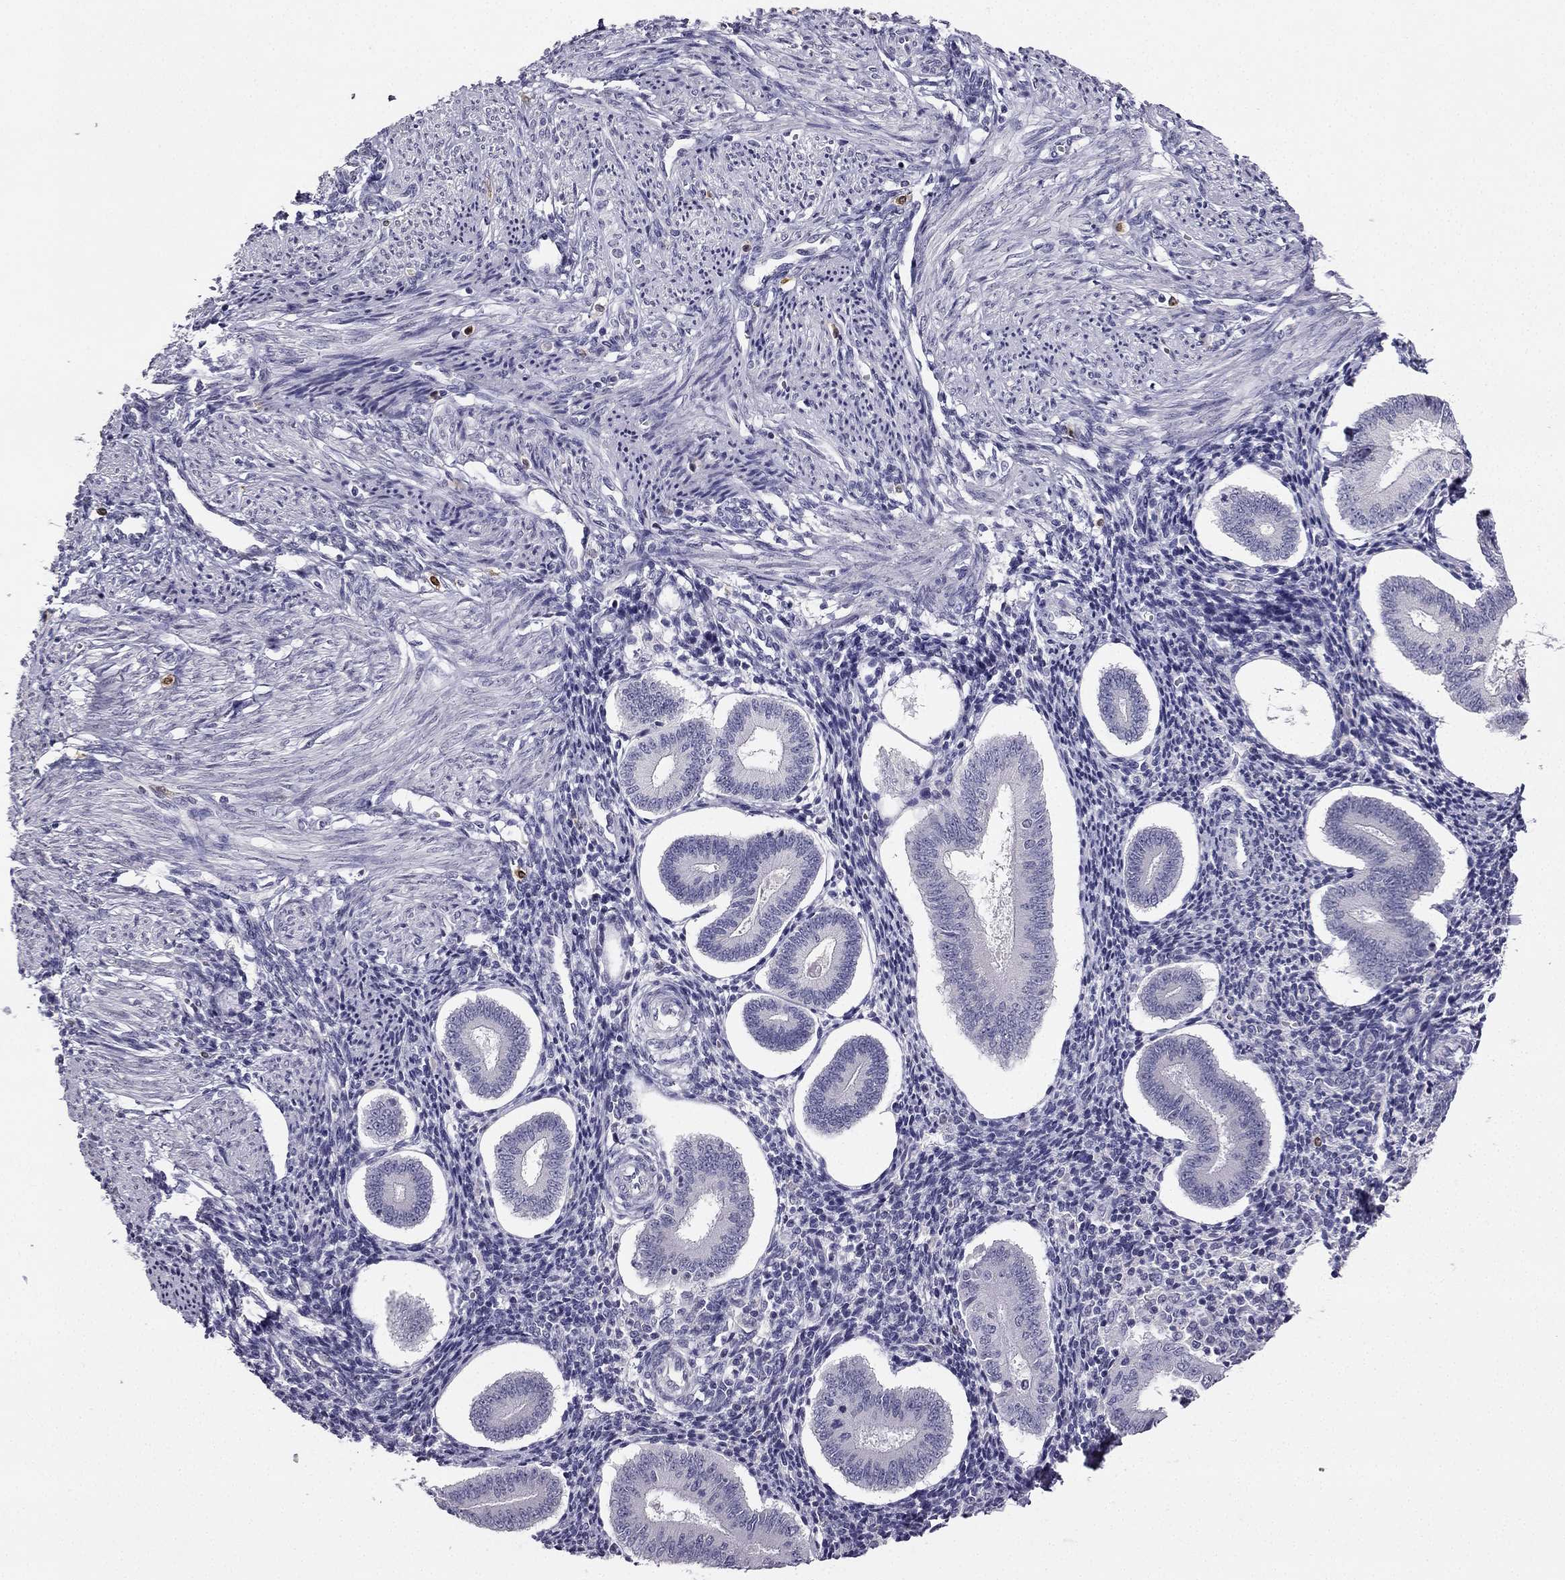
{"staining": {"intensity": "negative", "quantity": "none", "location": "none"}, "tissue": "endometrium", "cell_type": "Cells in endometrial stroma", "image_type": "normal", "snomed": [{"axis": "morphology", "description": "Normal tissue, NOS"}, {"axis": "topography", "description": "Endometrium"}], "caption": "This histopathology image is of unremarkable endometrium stained with immunohistochemistry (IHC) to label a protein in brown with the nuclei are counter-stained blue. There is no expression in cells in endometrial stroma.", "gene": "CALB2", "patient": {"sex": "female", "age": 40}}